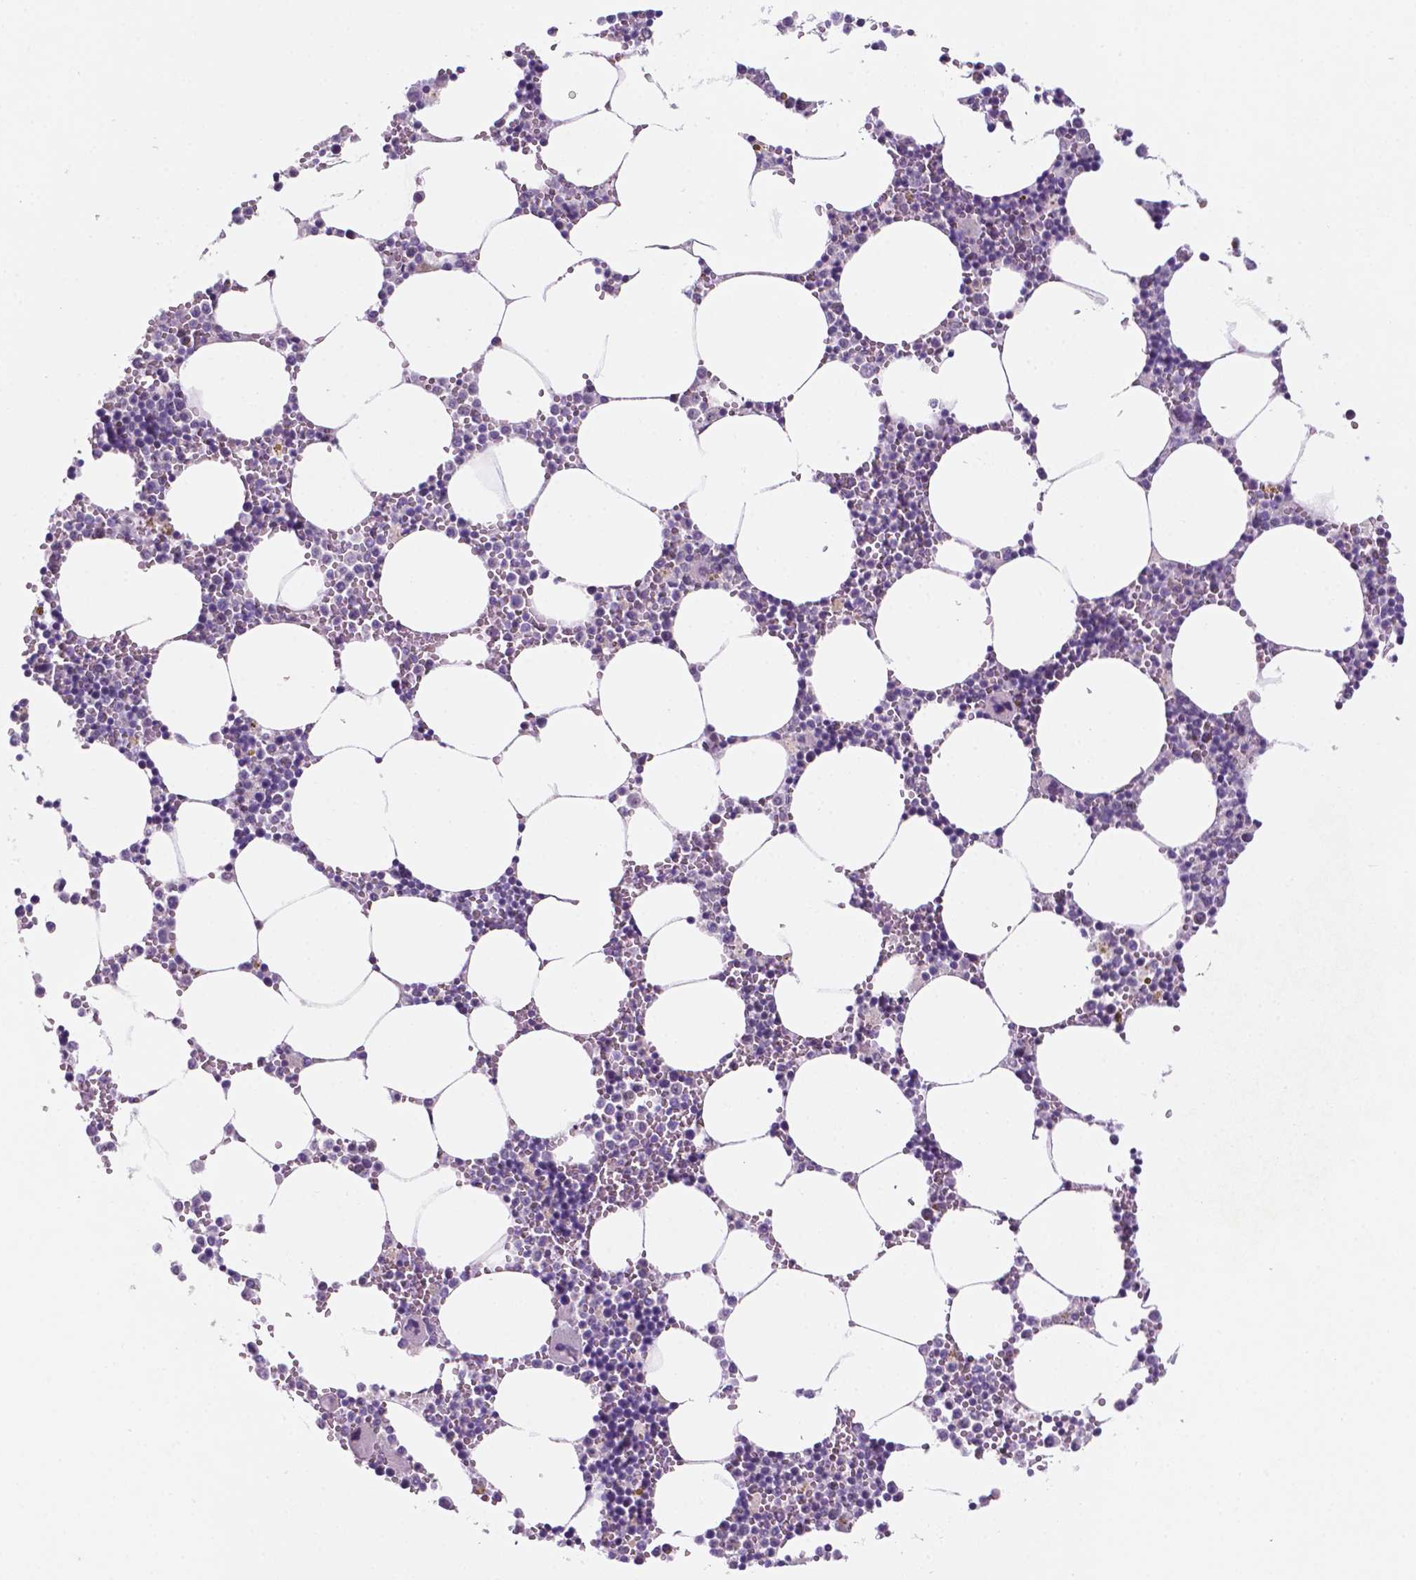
{"staining": {"intensity": "moderate", "quantity": "<25%", "location": "nuclear"}, "tissue": "bone marrow", "cell_type": "Hematopoietic cells", "image_type": "normal", "snomed": [{"axis": "morphology", "description": "Normal tissue, NOS"}, {"axis": "topography", "description": "Bone marrow"}], "caption": "Immunohistochemical staining of unremarkable bone marrow reveals moderate nuclear protein positivity in approximately <25% of hematopoietic cells.", "gene": "FAM50B", "patient": {"sex": "male", "age": 54}}